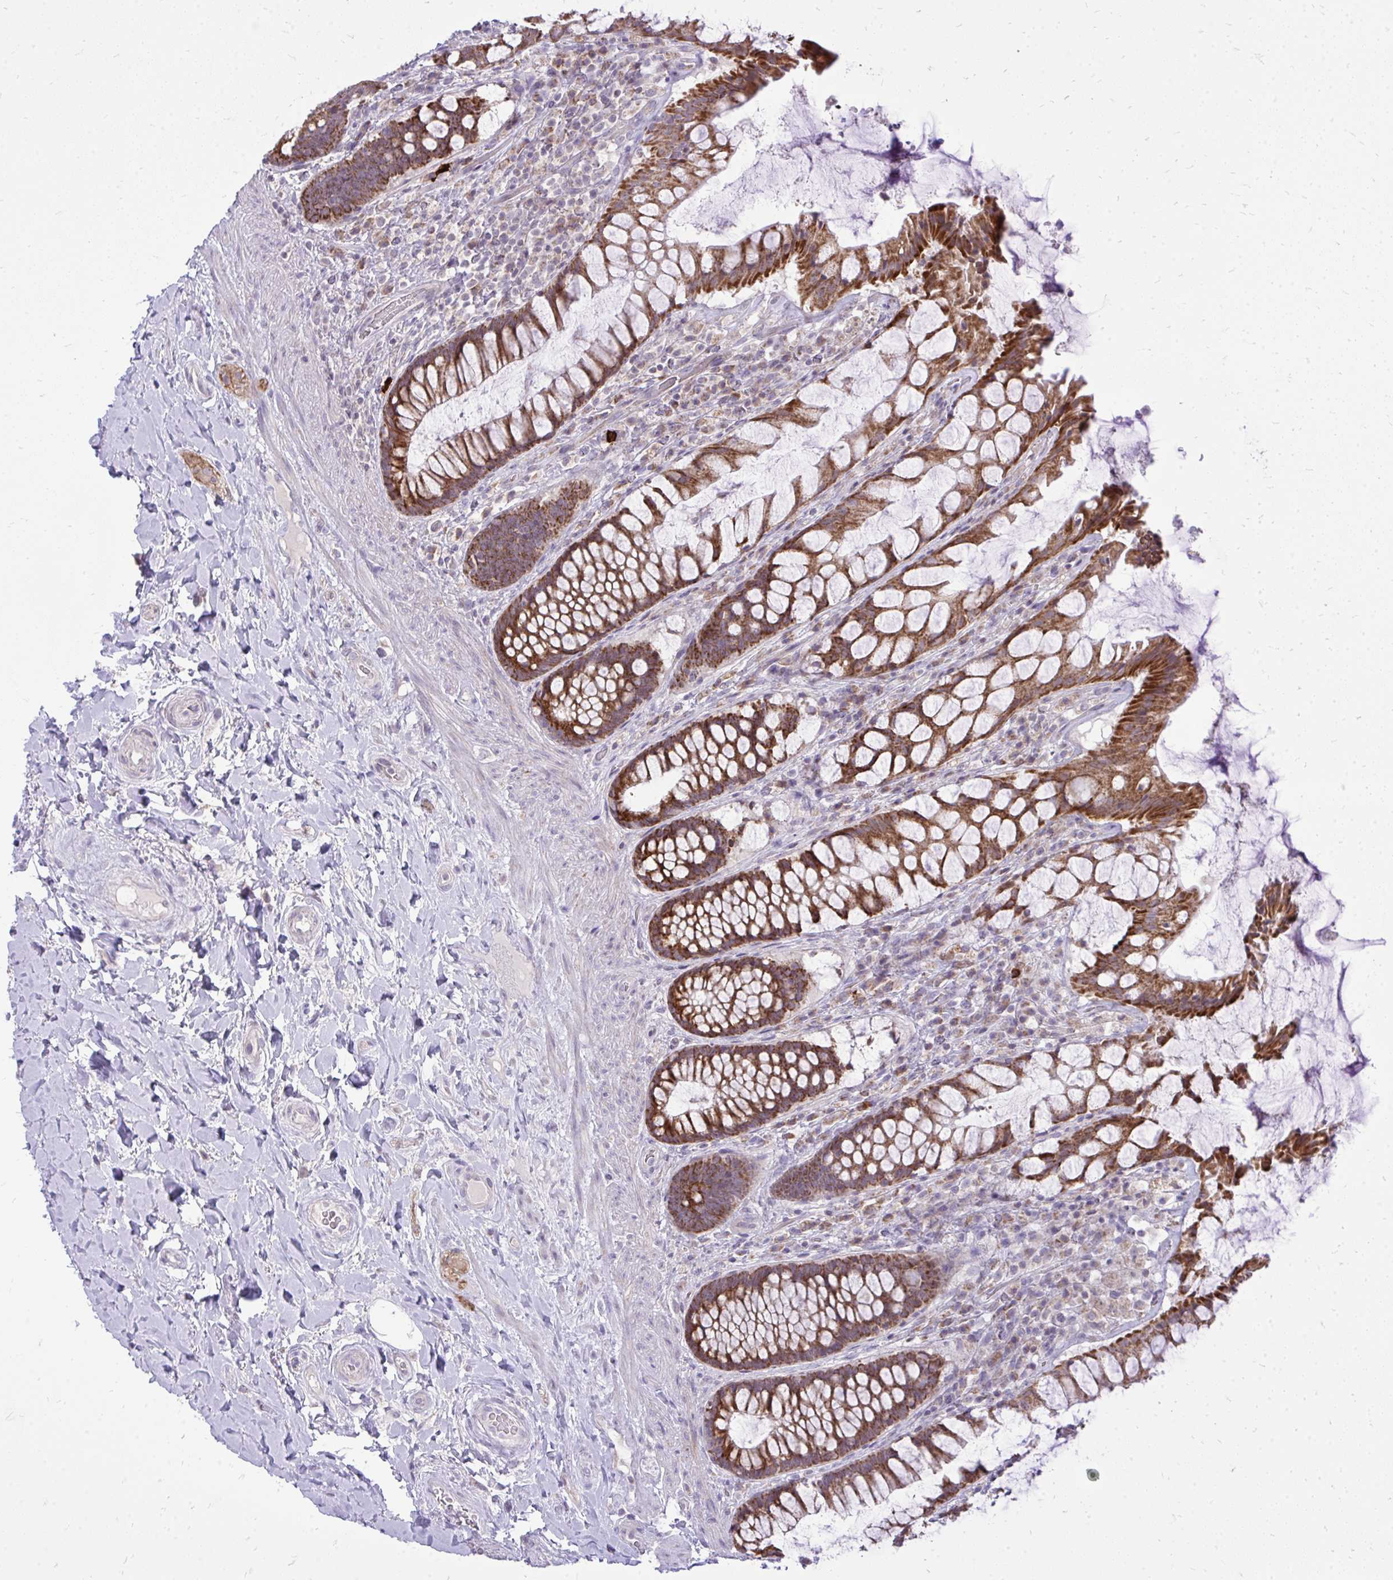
{"staining": {"intensity": "strong", "quantity": ">75%", "location": "cytoplasmic/membranous"}, "tissue": "rectum", "cell_type": "Glandular cells", "image_type": "normal", "snomed": [{"axis": "morphology", "description": "Normal tissue, NOS"}, {"axis": "topography", "description": "Rectum"}], "caption": "DAB immunohistochemical staining of unremarkable rectum reveals strong cytoplasmic/membranous protein staining in approximately >75% of glandular cells. The staining was performed using DAB, with brown indicating positive protein expression. Nuclei are stained blue with hematoxylin.", "gene": "SPTBN2", "patient": {"sex": "female", "age": 58}}